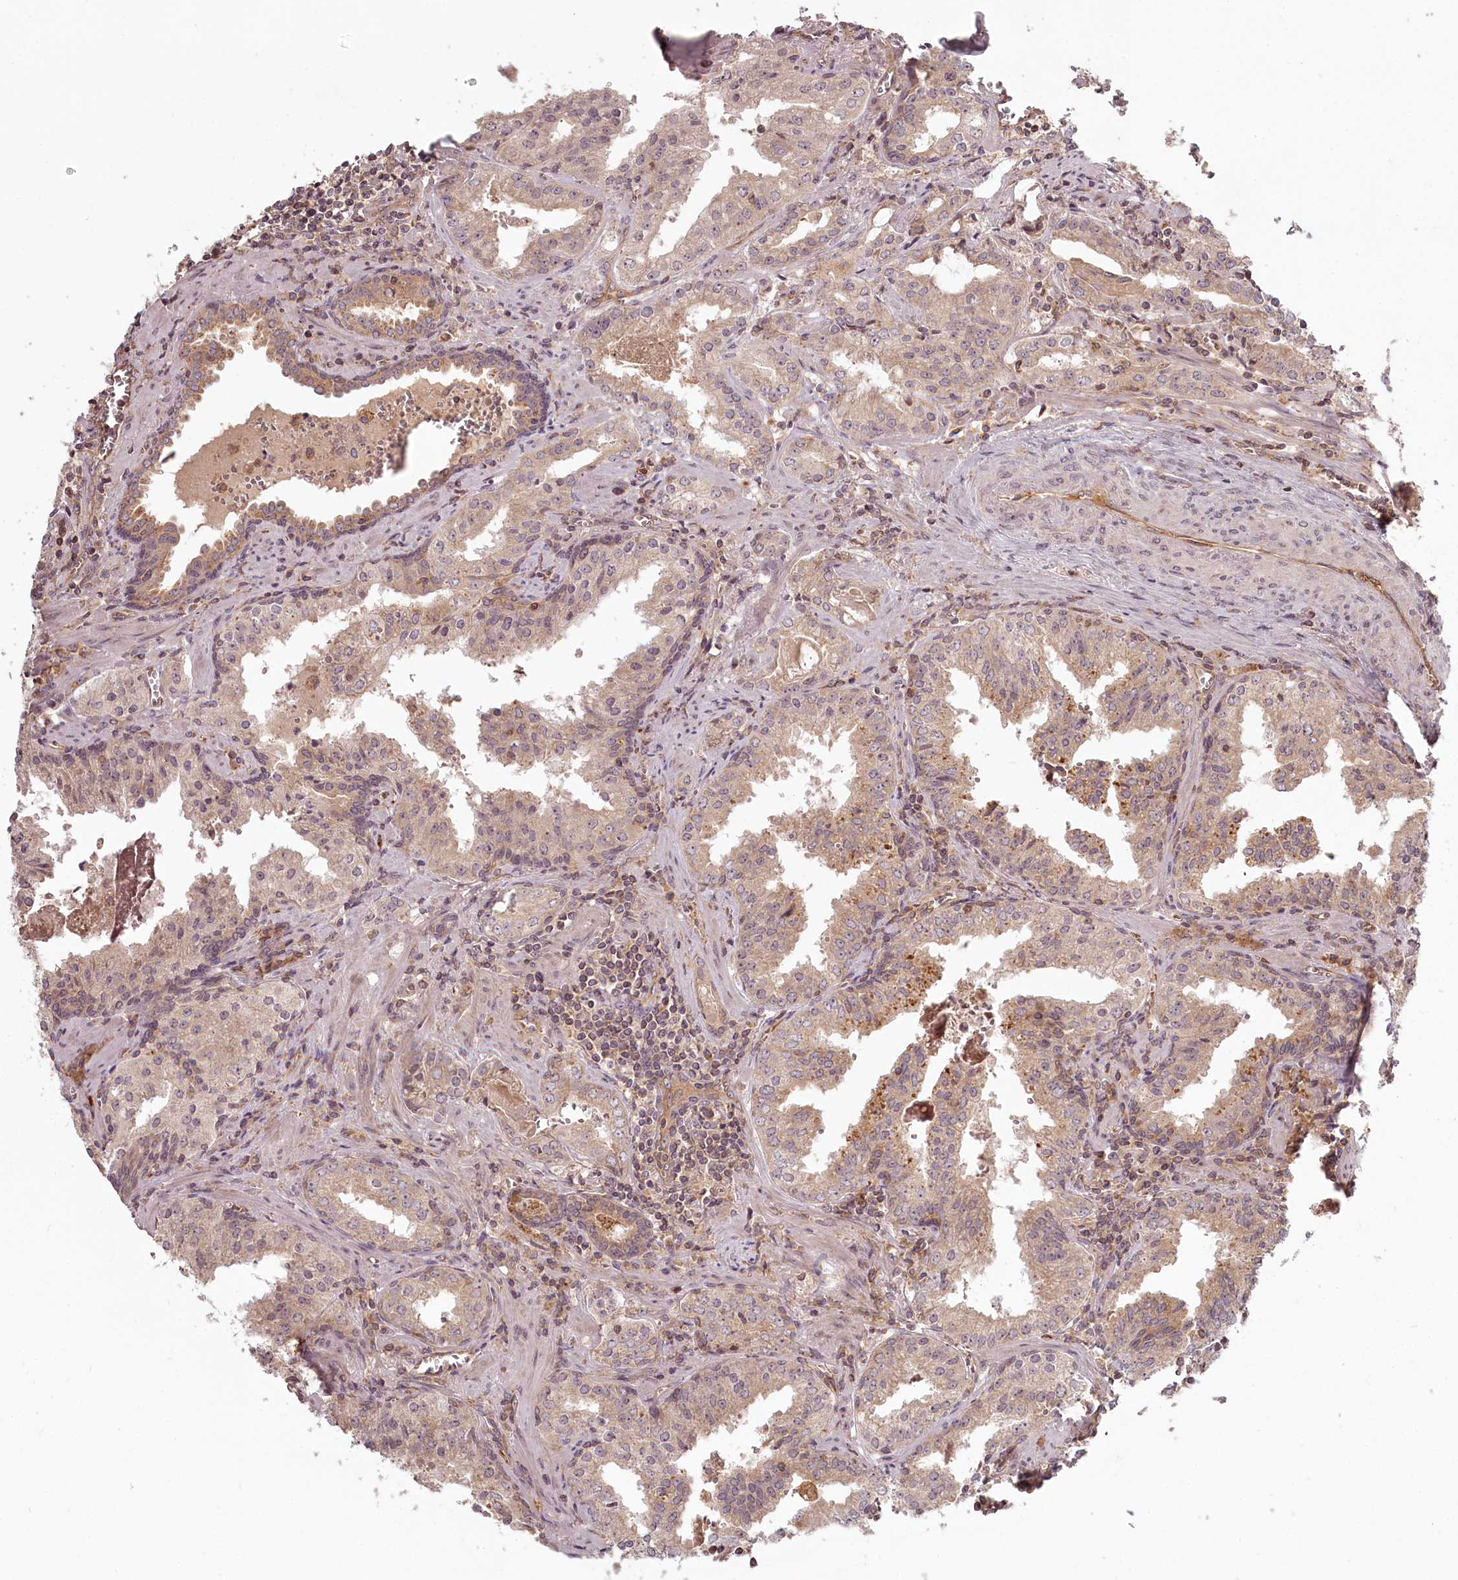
{"staining": {"intensity": "weak", "quantity": ">75%", "location": "cytoplasmic/membranous"}, "tissue": "prostate cancer", "cell_type": "Tumor cells", "image_type": "cancer", "snomed": [{"axis": "morphology", "description": "Adenocarcinoma, High grade"}, {"axis": "topography", "description": "Prostate"}], "caption": "The micrograph demonstrates staining of prostate high-grade adenocarcinoma, revealing weak cytoplasmic/membranous protein positivity (brown color) within tumor cells.", "gene": "TMIE", "patient": {"sex": "male", "age": 68}}